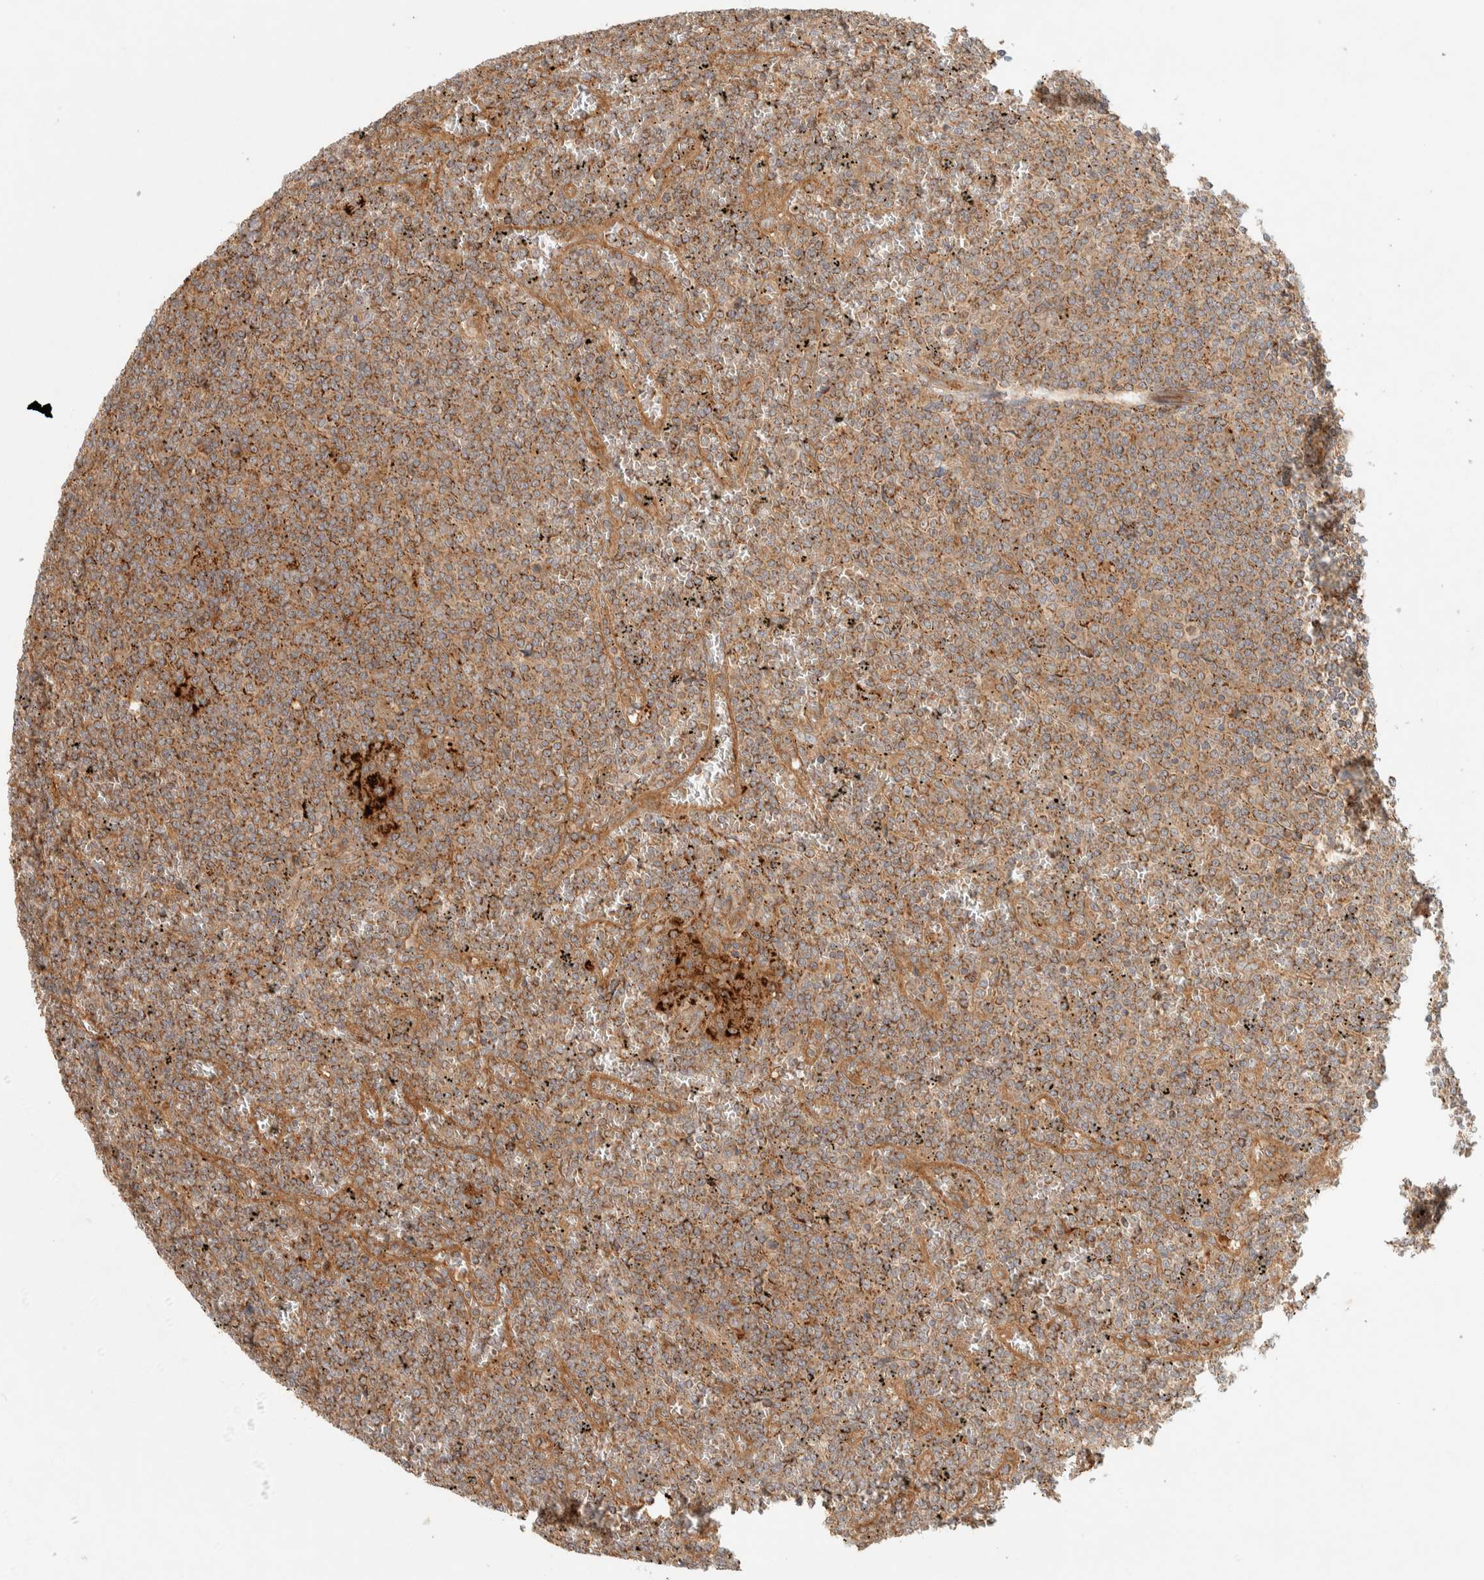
{"staining": {"intensity": "moderate", "quantity": ">75%", "location": "cytoplasmic/membranous"}, "tissue": "lymphoma", "cell_type": "Tumor cells", "image_type": "cancer", "snomed": [{"axis": "morphology", "description": "Malignant lymphoma, non-Hodgkin's type, Low grade"}, {"axis": "topography", "description": "Spleen"}], "caption": "Immunohistochemistry (IHC) of human malignant lymphoma, non-Hodgkin's type (low-grade) demonstrates medium levels of moderate cytoplasmic/membranous positivity in approximately >75% of tumor cells.", "gene": "FAM167A", "patient": {"sex": "female", "age": 19}}